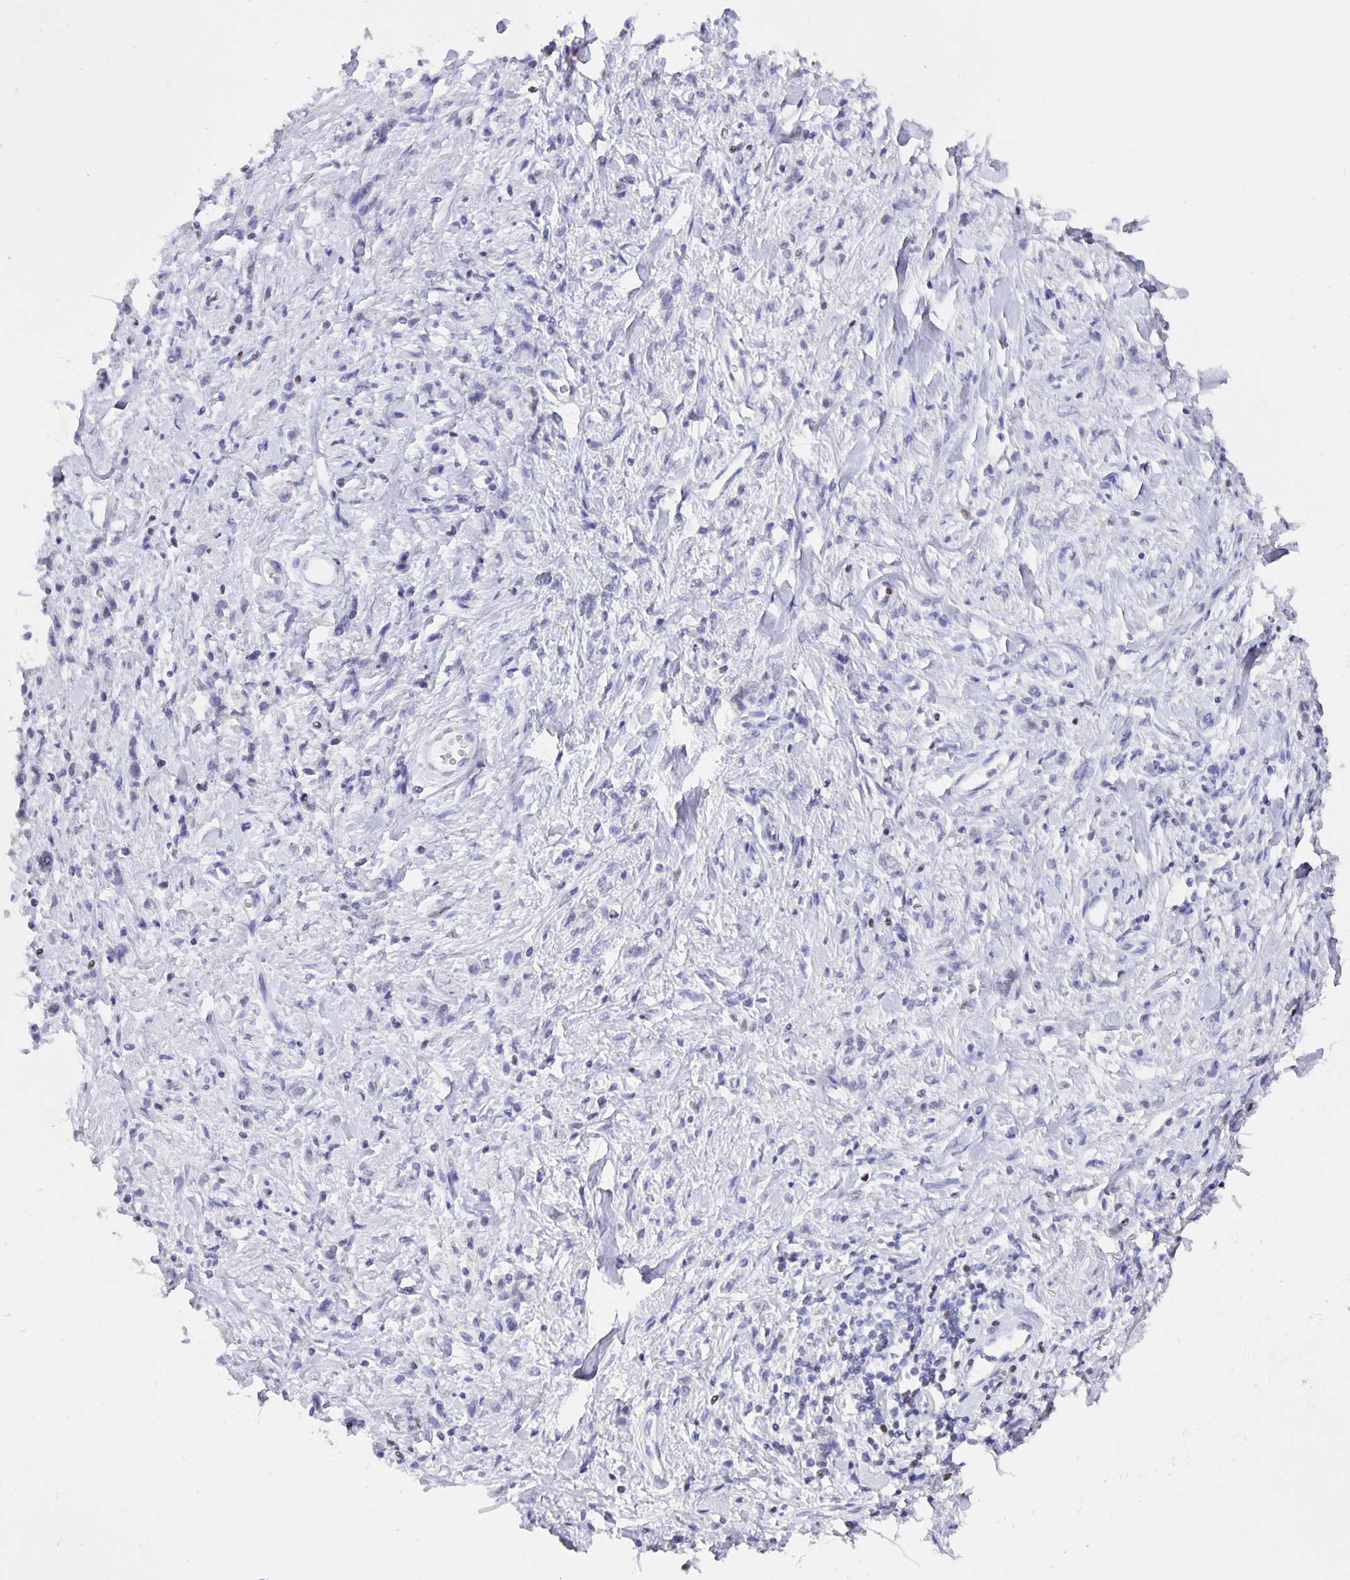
{"staining": {"intensity": "negative", "quantity": "none", "location": "none"}, "tissue": "stomach cancer", "cell_type": "Tumor cells", "image_type": "cancer", "snomed": [{"axis": "morphology", "description": "Adenocarcinoma, NOS"}, {"axis": "topography", "description": "Stomach"}], "caption": "A high-resolution photomicrograph shows immunohistochemistry (IHC) staining of stomach cancer, which demonstrates no significant expression in tumor cells.", "gene": "SATB2", "patient": {"sex": "male", "age": 77}}